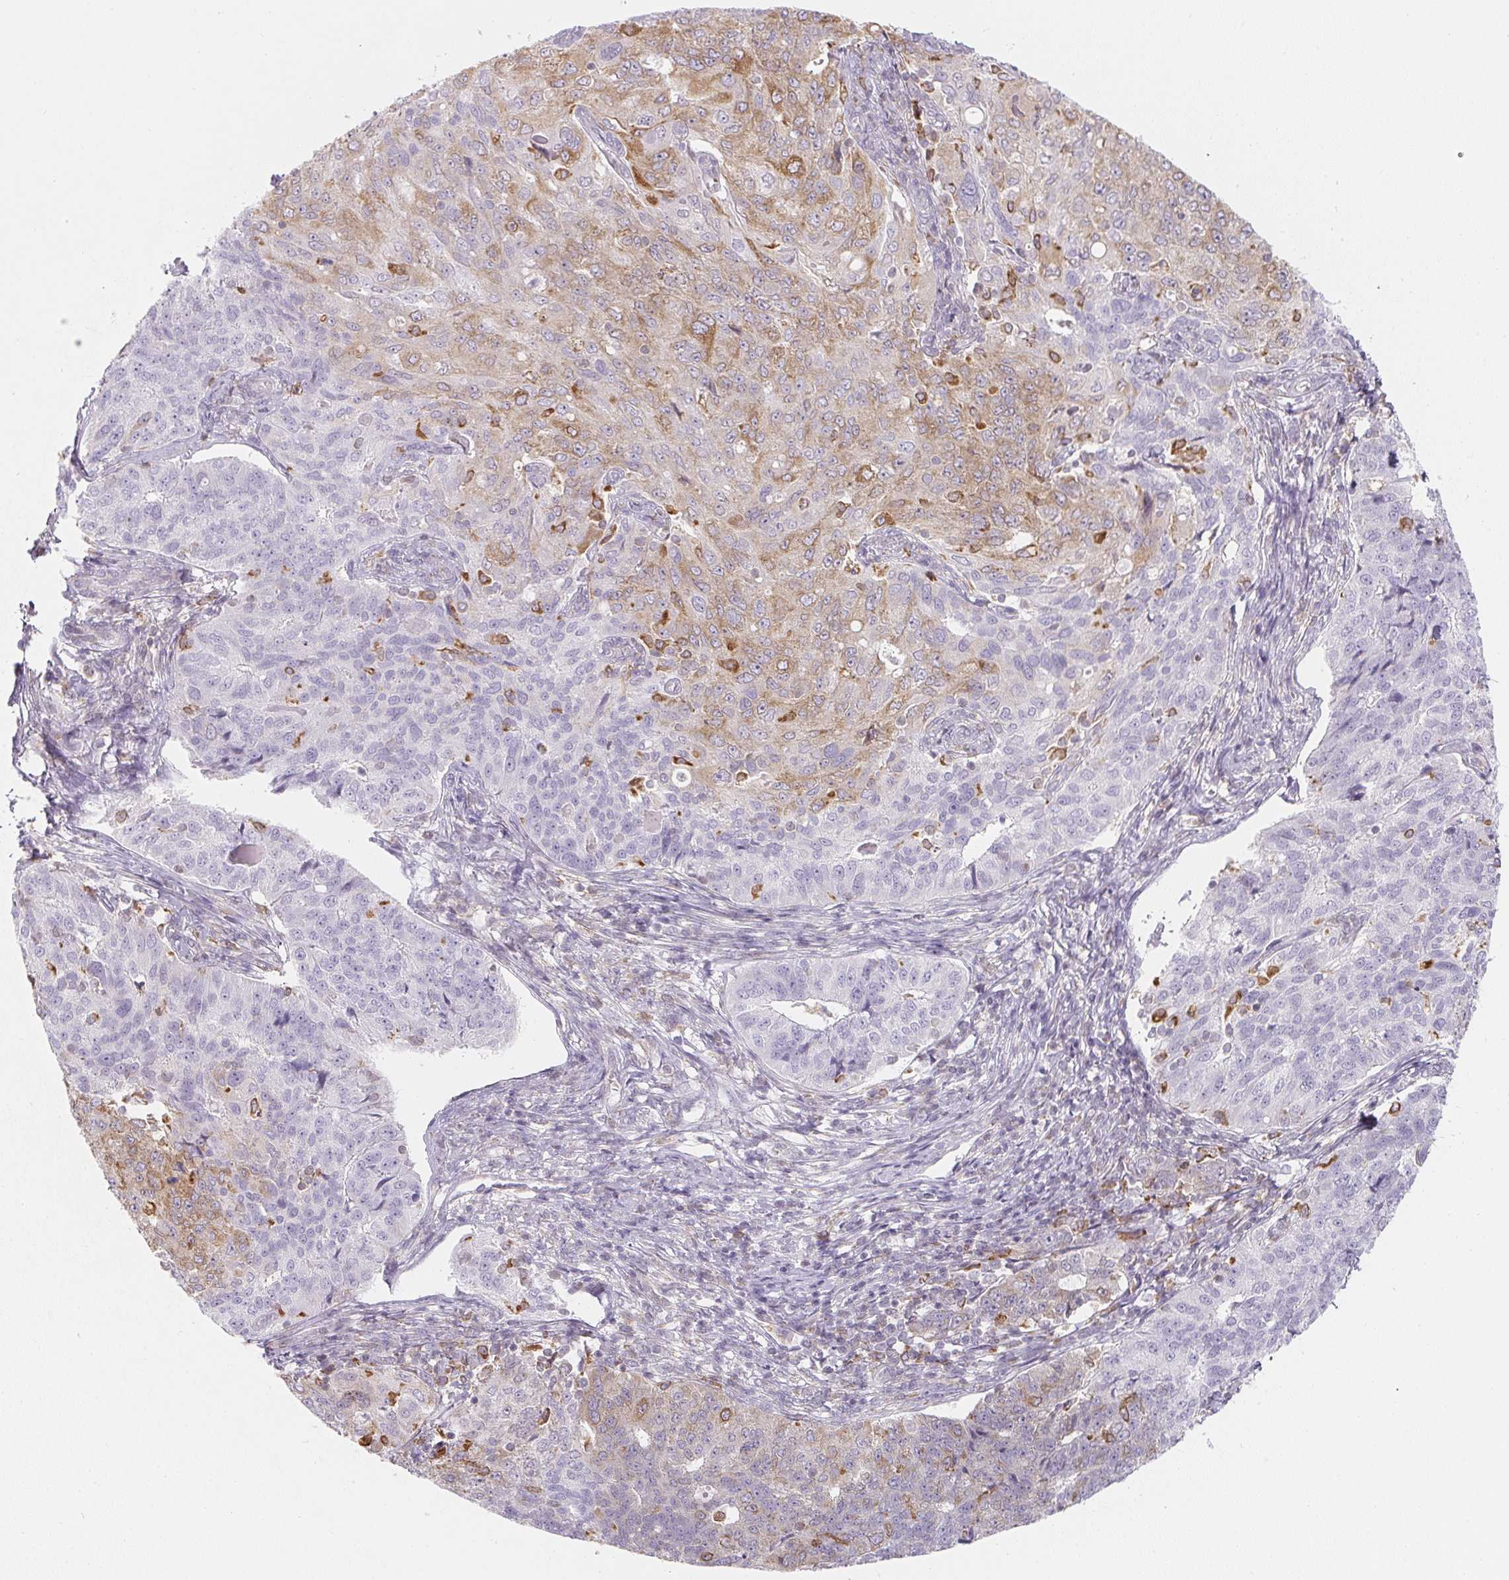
{"staining": {"intensity": "weak", "quantity": "25%-75%", "location": "cytoplasmic/membranous"}, "tissue": "endometrial cancer", "cell_type": "Tumor cells", "image_type": "cancer", "snomed": [{"axis": "morphology", "description": "Adenocarcinoma, NOS"}, {"axis": "topography", "description": "Endometrium"}], "caption": "Brown immunohistochemical staining in endometrial adenocarcinoma displays weak cytoplasmic/membranous staining in approximately 25%-75% of tumor cells. Using DAB (brown) and hematoxylin (blue) stains, captured at high magnification using brightfield microscopy.", "gene": "SOAT1", "patient": {"sex": "female", "age": 43}}